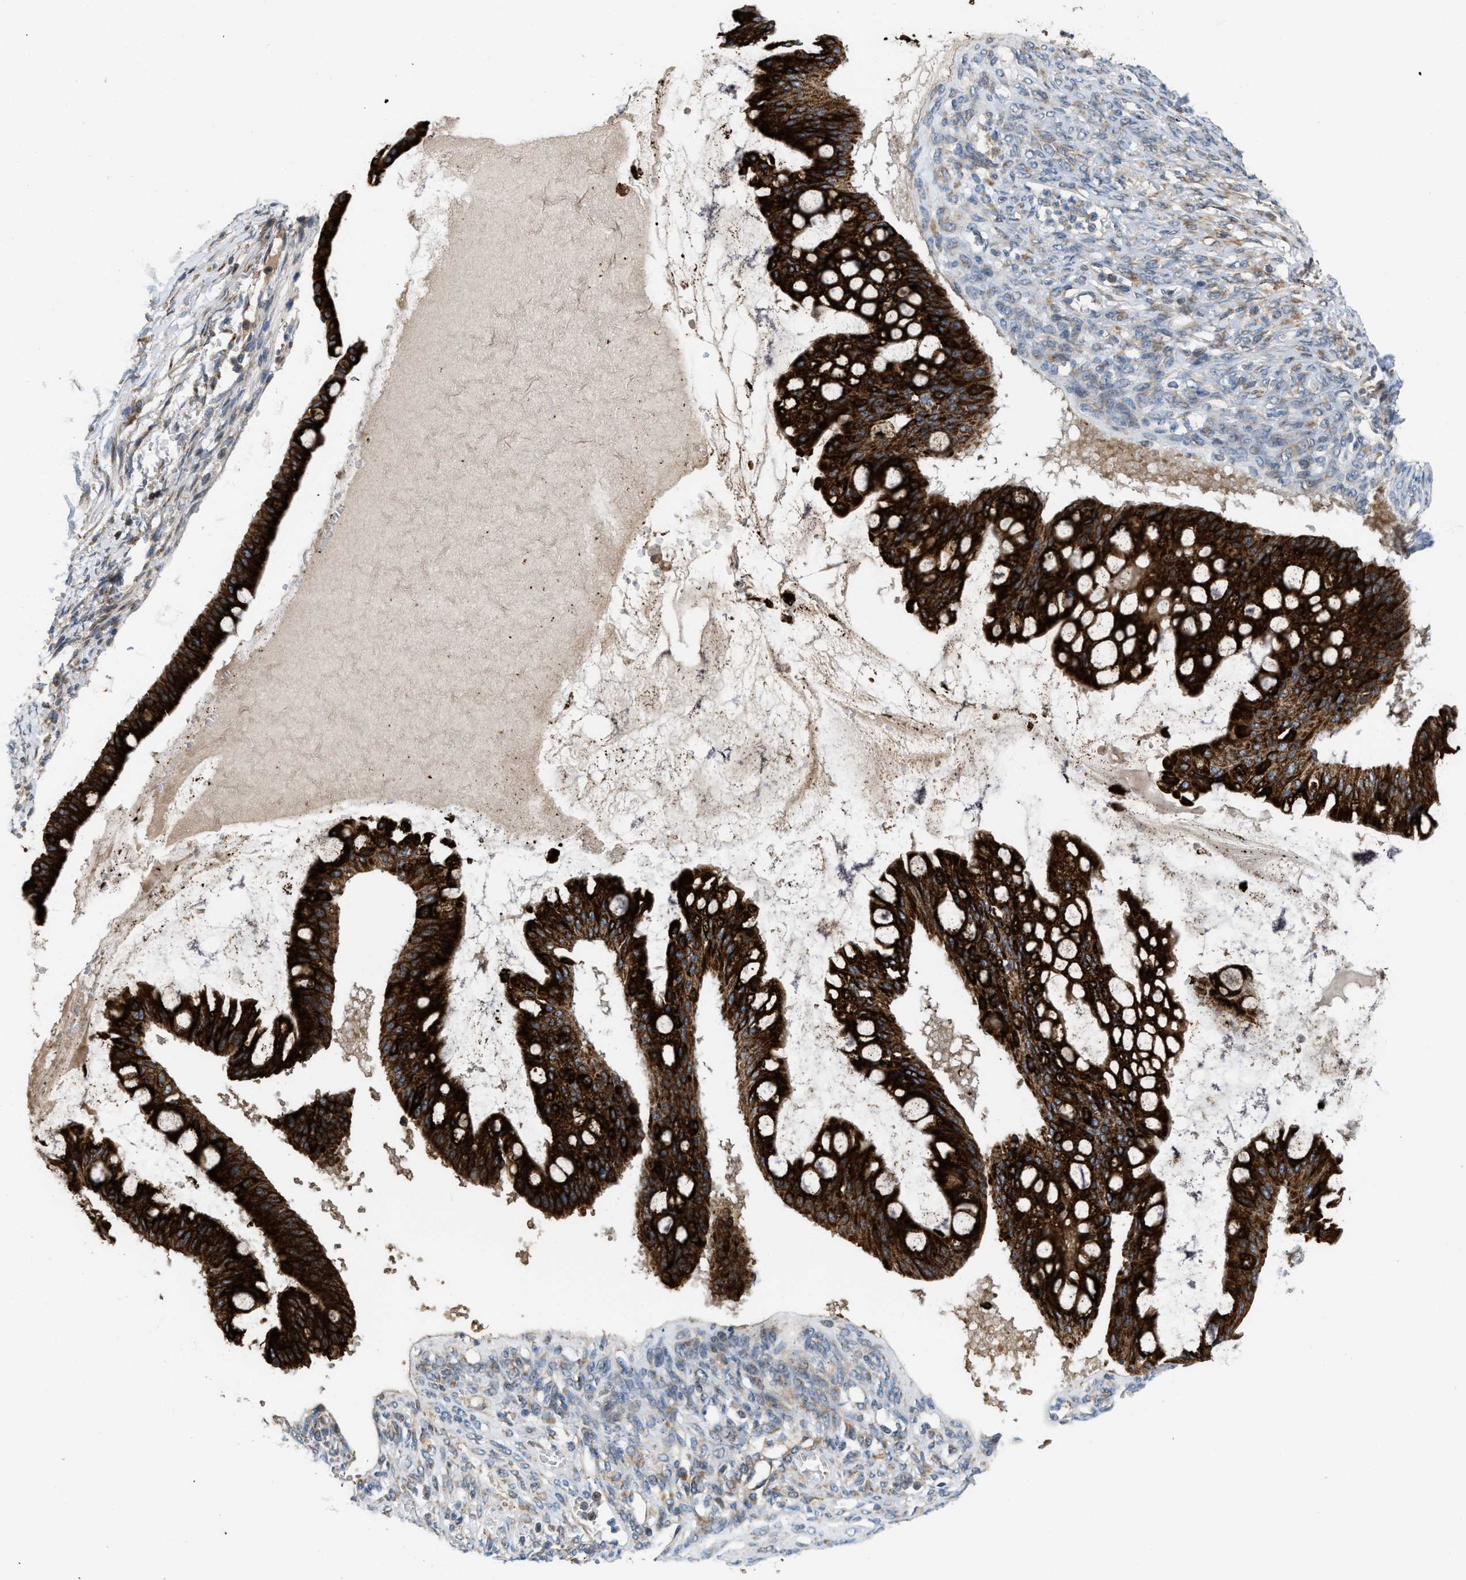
{"staining": {"intensity": "strong", "quantity": ">75%", "location": "cytoplasmic/membranous"}, "tissue": "ovarian cancer", "cell_type": "Tumor cells", "image_type": "cancer", "snomed": [{"axis": "morphology", "description": "Cystadenocarcinoma, mucinous, NOS"}, {"axis": "topography", "description": "Ovary"}], "caption": "Immunohistochemistry (IHC) (DAB (3,3'-diaminobenzidine)) staining of mucinous cystadenocarcinoma (ovarian) shows strong cytoplasmic/membranous protein positivity in approximately >75% of tumor cells.", "gene": "DIPK1A", "patient": {"sex": "female", "age": 73}}